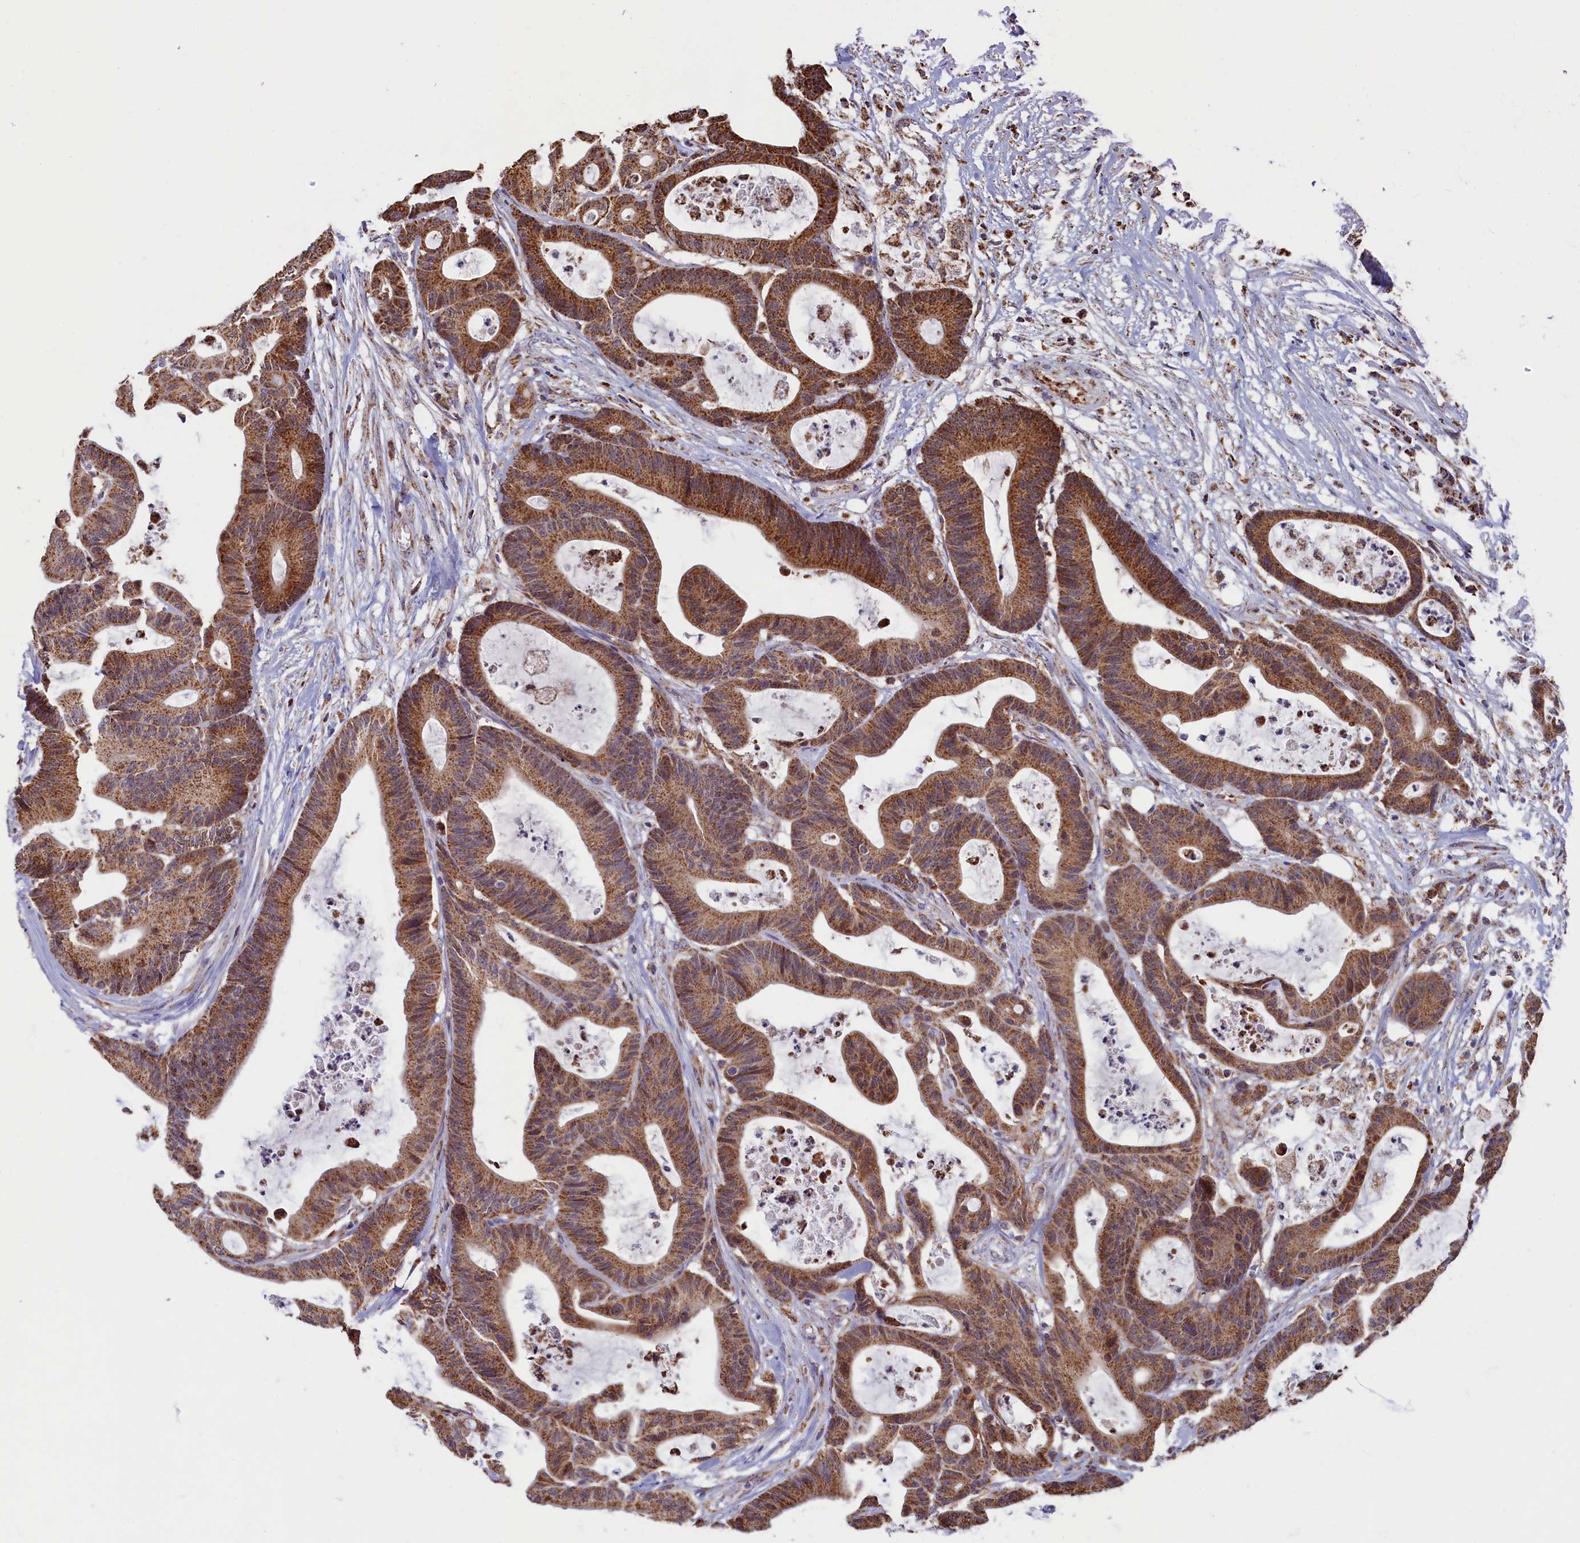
{"staining": {"intensity": "strong", "quantity": ">75%", "location": "cytoplasmic/membranous"}, "tissue": "colorectal cancer", "cell_type": "Tumor cells", "image_type": "cancer", "snomed": [{"axis": "morphology", "description": "Adenocarcinoma, NOS"}, {"axis": "topography", "description": "Colon"}], "caption": "High-magnification brightfield microscopy of colorectal cancer stained with DAB (brown) and counterstained with hematoxylin (blue). tumor cells exhibit strong cytoplasmic/membranous positivity is identified in approximately>75% of cells. (DAB = brown stain, brightfield microscopy at high magnification).", "gene": "SPR", "patient": {"sex": "female", "age": 84}}